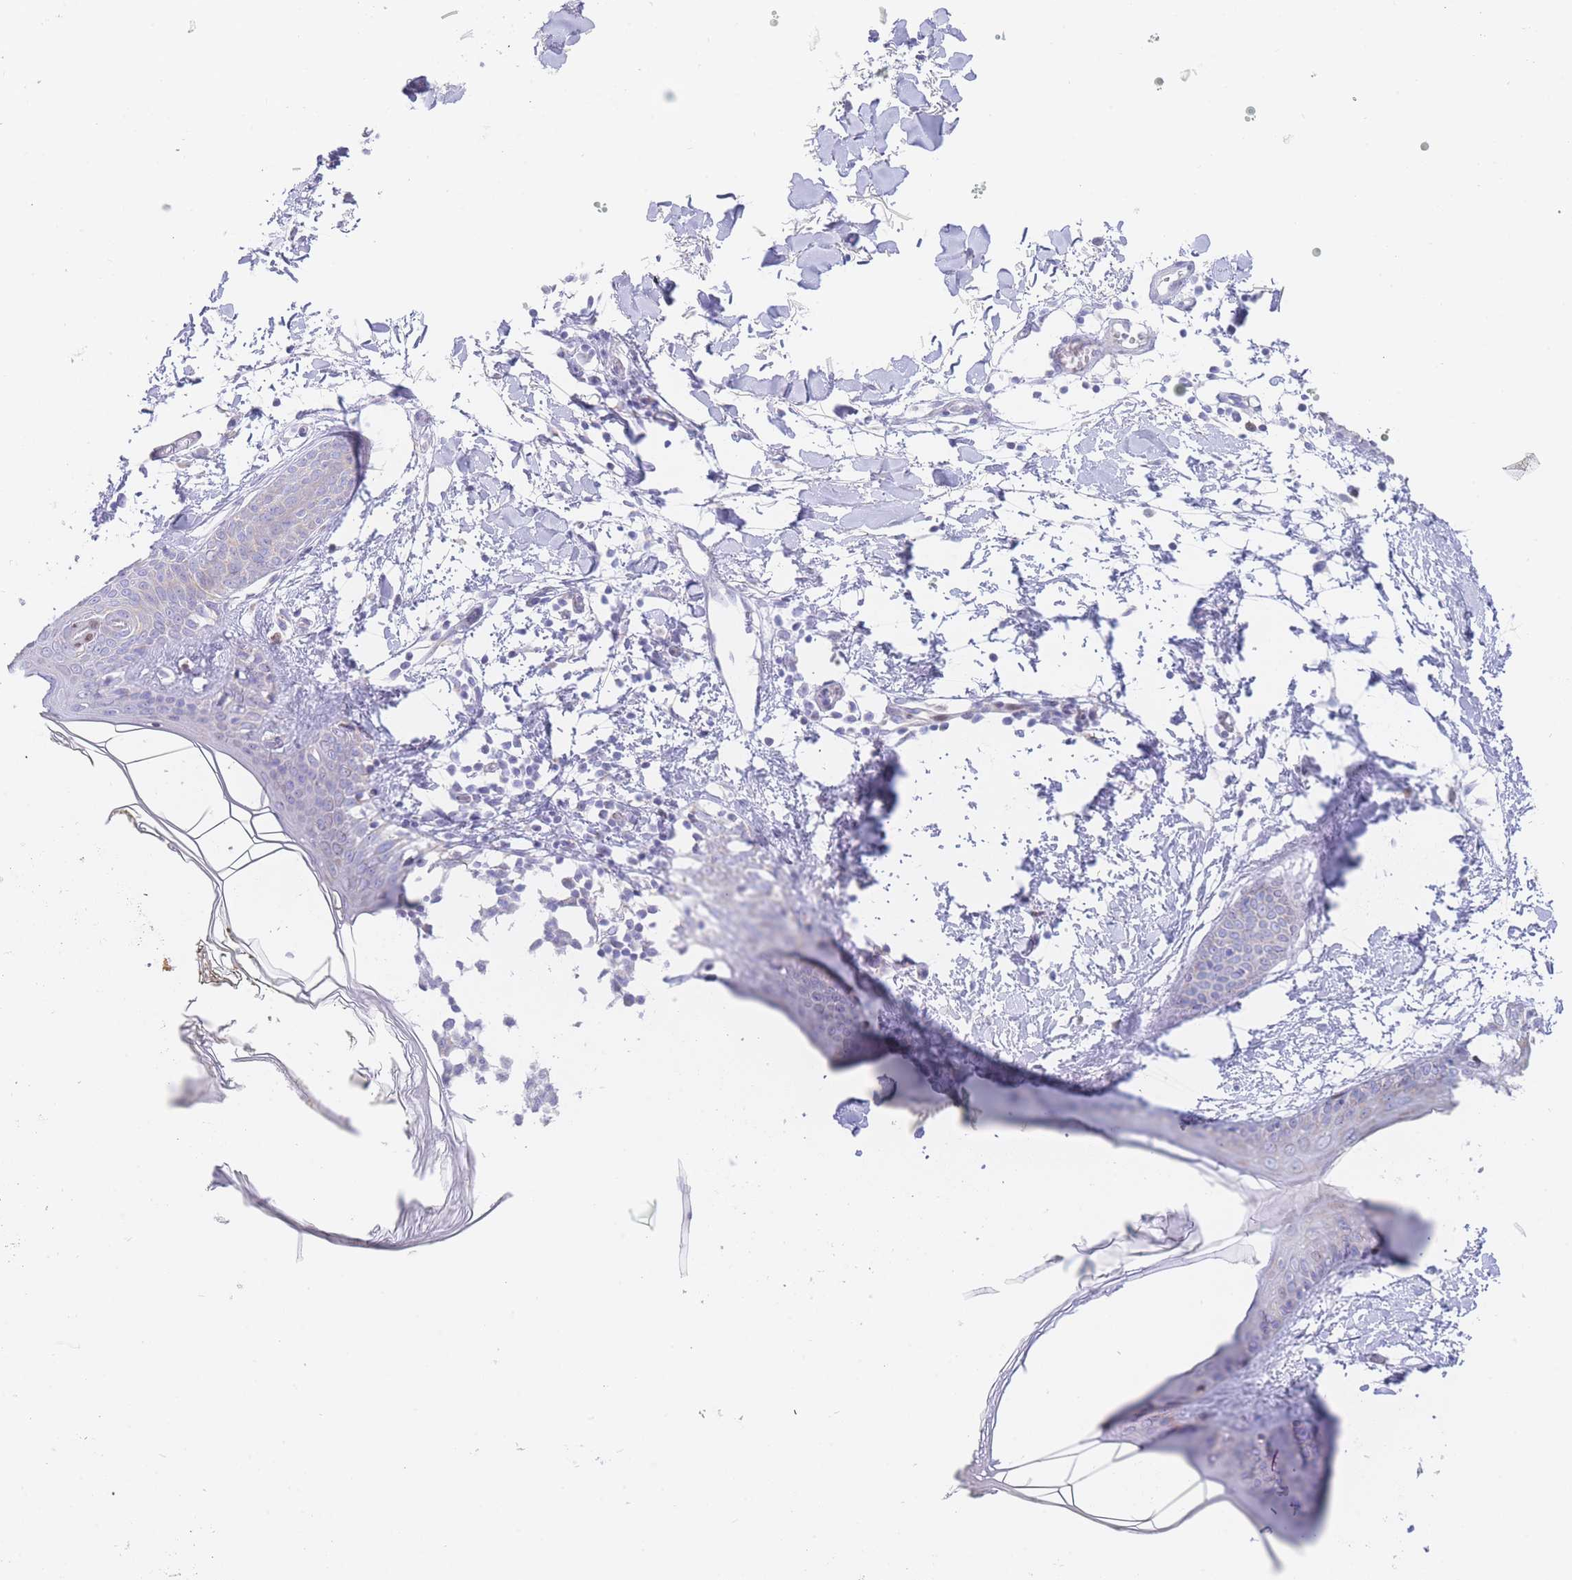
{"staining": {"intensity": "negative", "quantity": "none", "location": "none"}, "tissue": "skin", "cell_type": "Fibroblasts", "image_type": "normal", "snomed": [{"axis": "morphology", "description": "Normal tissue, NOS"}, {"axis": "topography", "description": "Skin"}], "caption": "Protein analysis of unremarkable skin exhibits no significant staining in fibroblasts. (Stains: DAB immunohistochemistry (IHC) with hematoxylin counter stain, Microscopy: brightfield microscopy at high magnification).", "gene": "GPAM", "patient": {"sex": "female", "age": 34}}